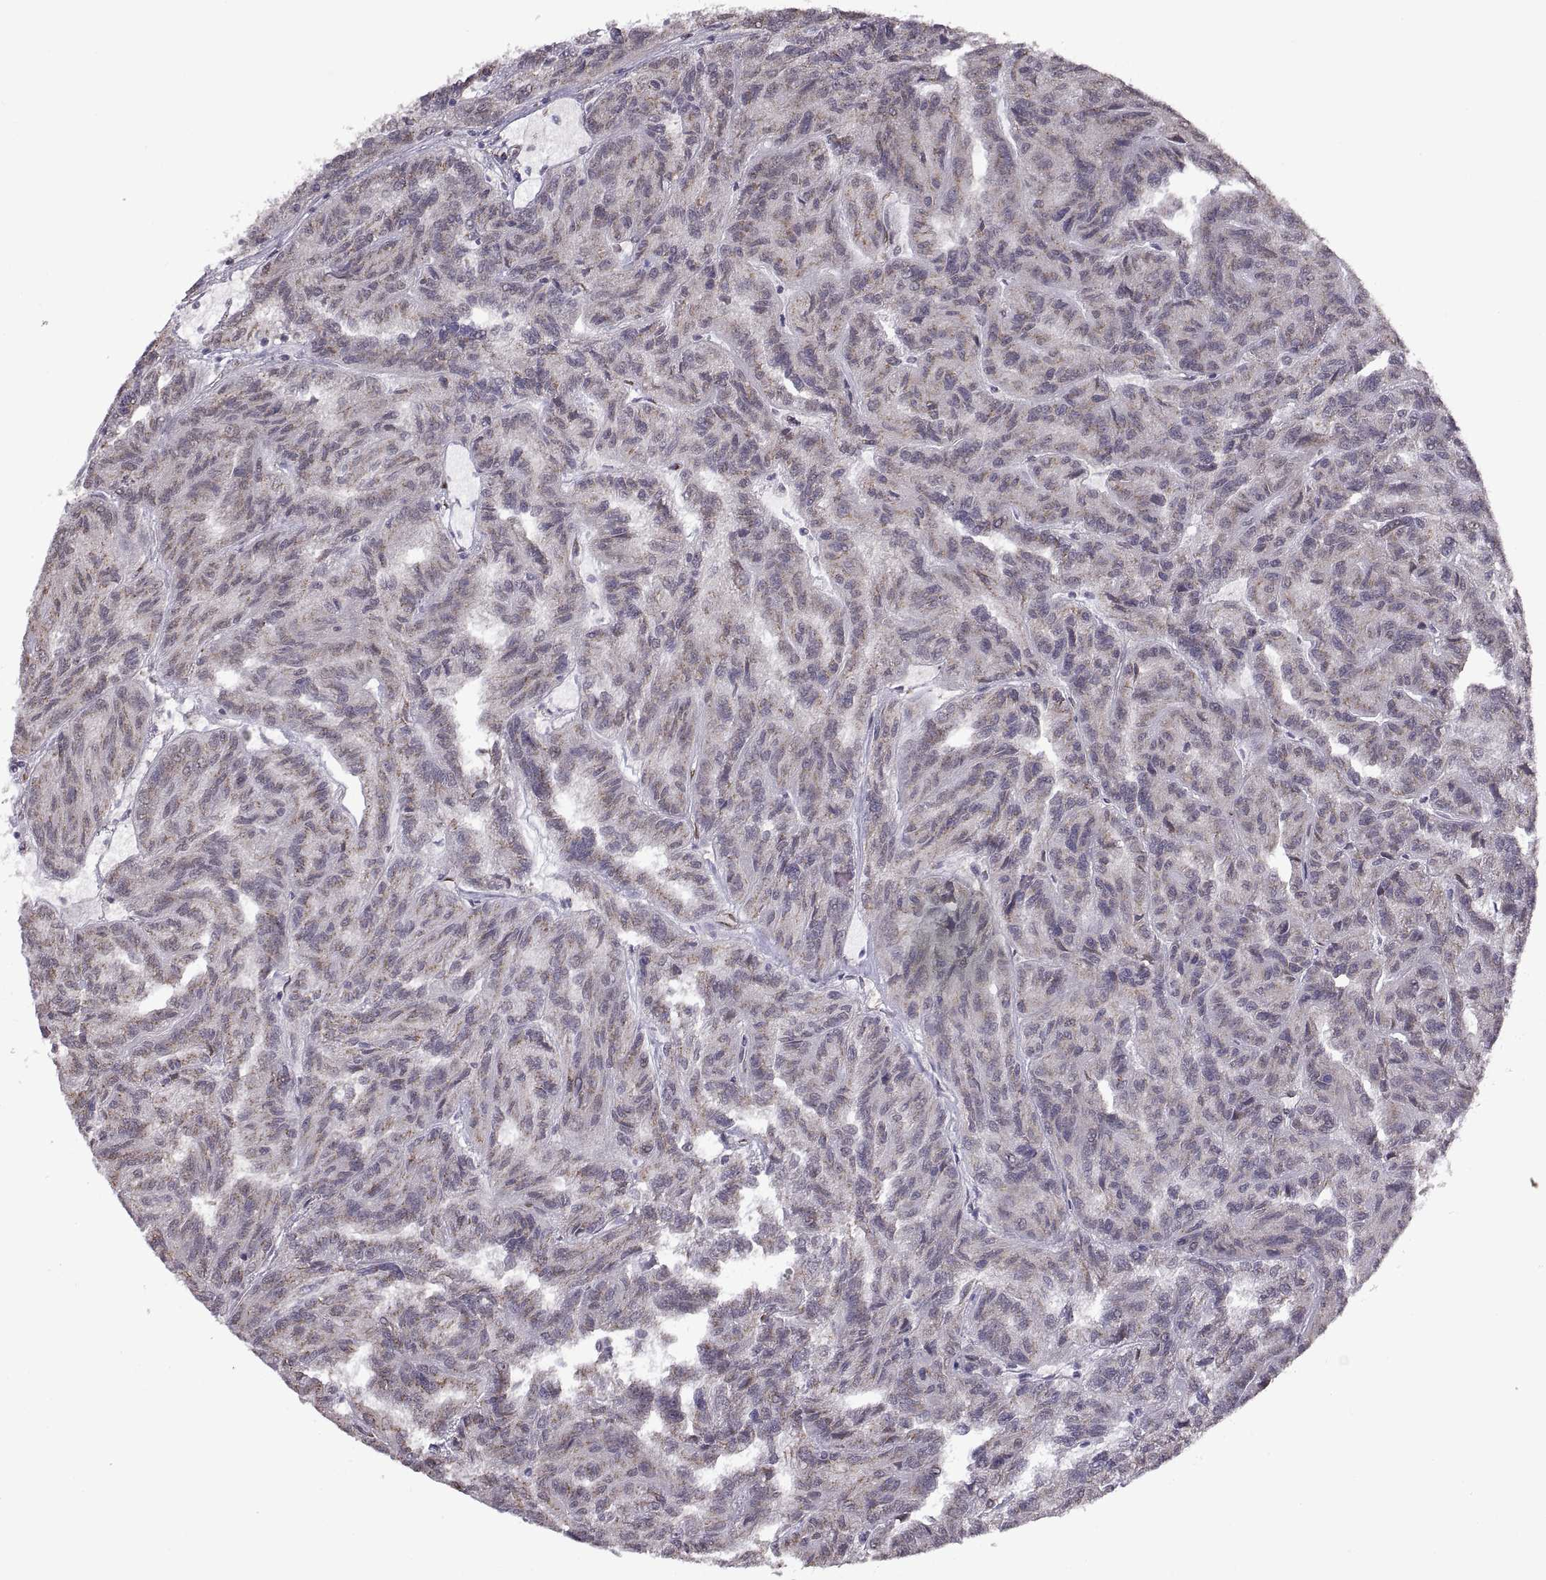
{"staining": {"intensity": "weak", "quantity": ">75%", "location": "cytoplasmic/membranous"}, "tissue": "renal cancer", "cell_type": "Tumor cells", "image_type": "cancer", "snomed": [{"axis": "morphology", "description": "Adenocarcinoma, NOS"}, {"axis": "topography", "description": "Kidney"}], "caption": "Protein expression analysis of human renal adenocarcinoma reveals weak cytoplasmic/membranous expression in approximately >75% of tumor cells.", "gene": "ARRB1", "patient": {"sex": "male", "age": 79}}